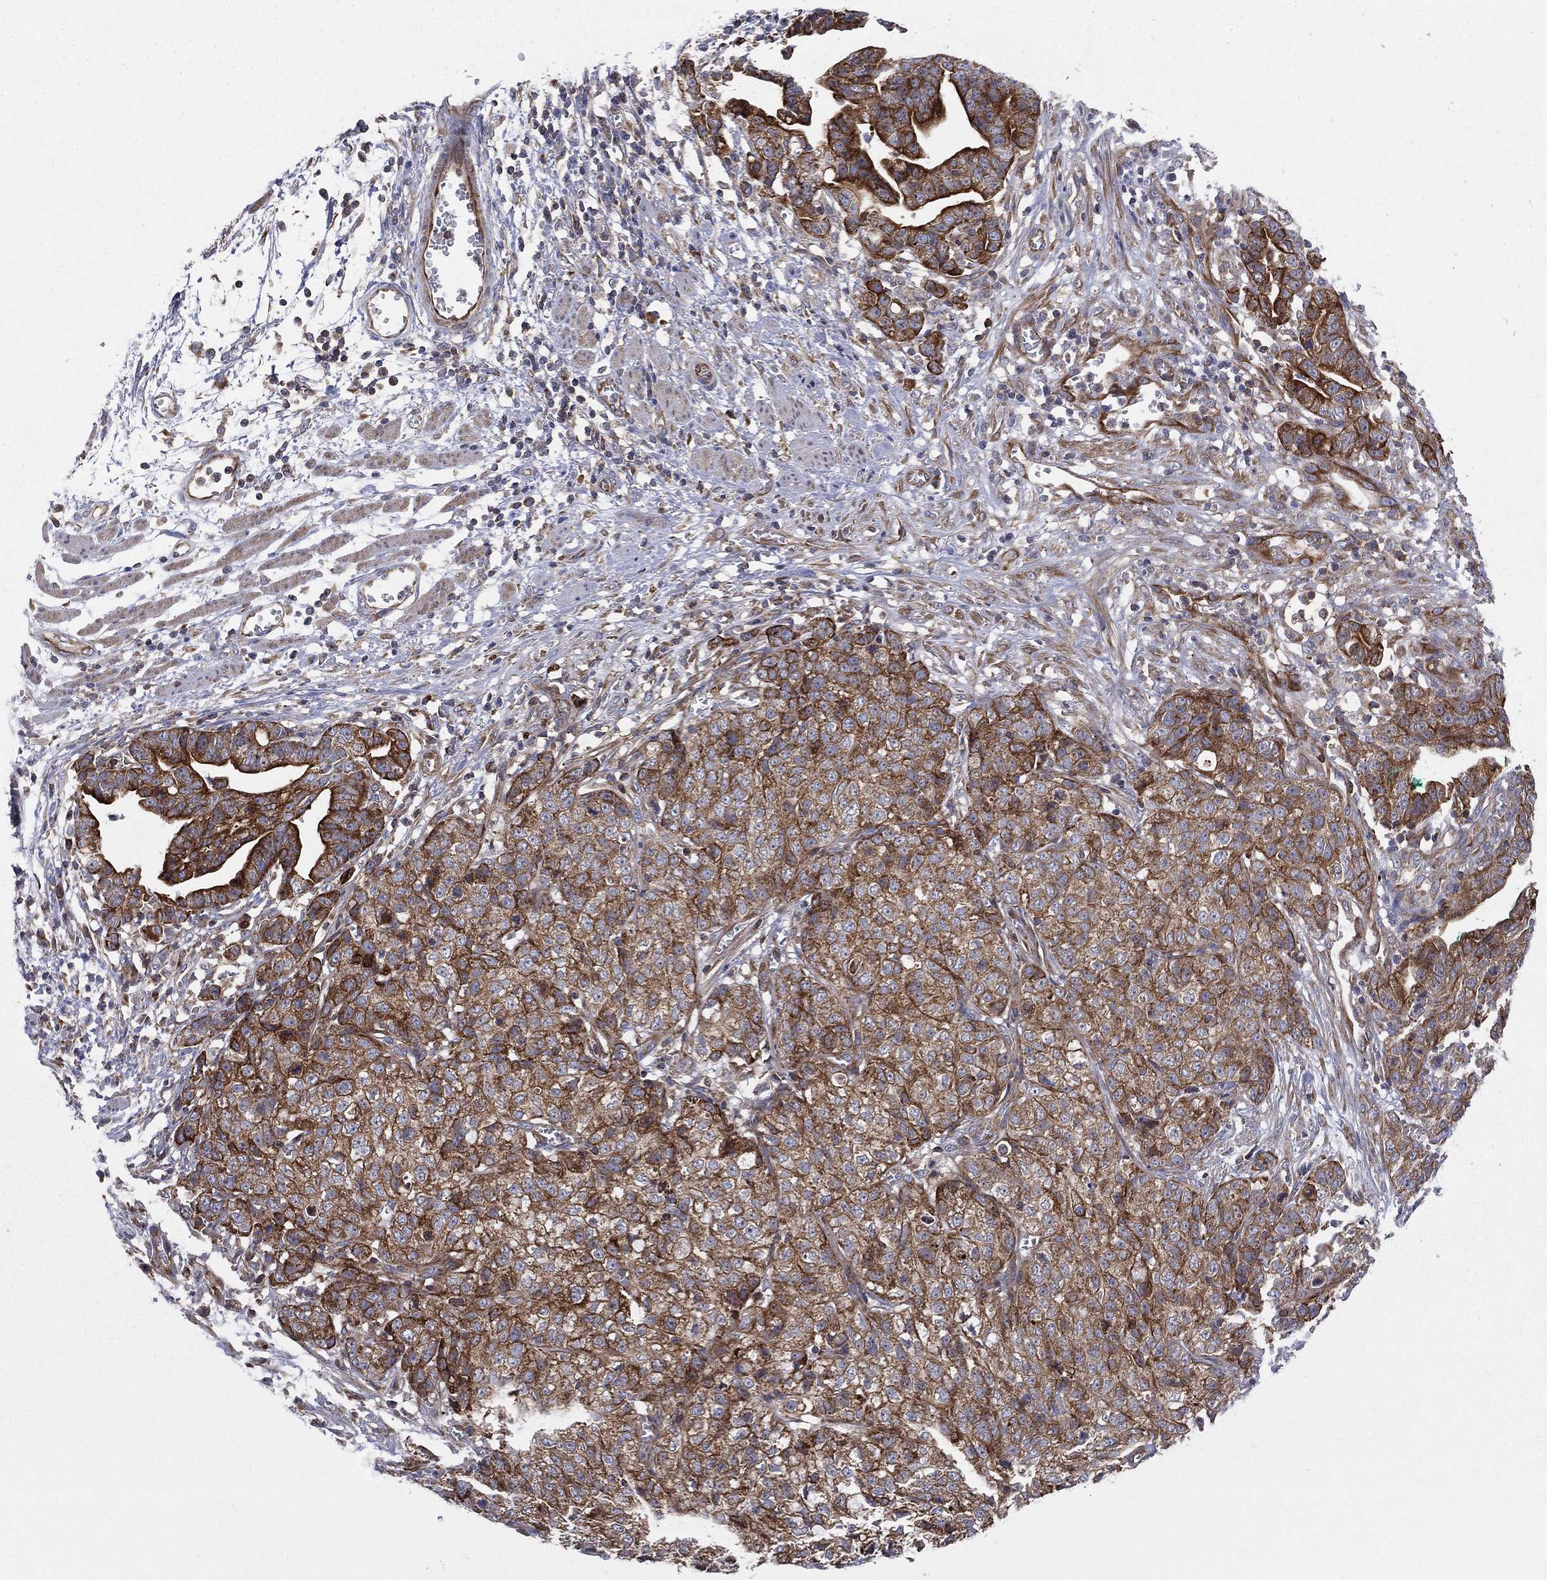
{"staining": {"intensity": "strong", "quantity": ">75%", "location": "cytoplasmic/membranous"}, "tissue": "stomach cancer", "cell_type": "Tumor cells", "image_type": "cancer", "snomed": [{"axis": "morphology", "description": "Adenocarcinoma, NOS"}, {"axis": "topography", "description": "Stomach, upper"}], "caption": "A brown stain shows strong cytoplasmic/membranous expression of a protein in human stomach cancer tumor cells.", "gene": "MIX23", "patient": {"sex": "female", "age": 67}}